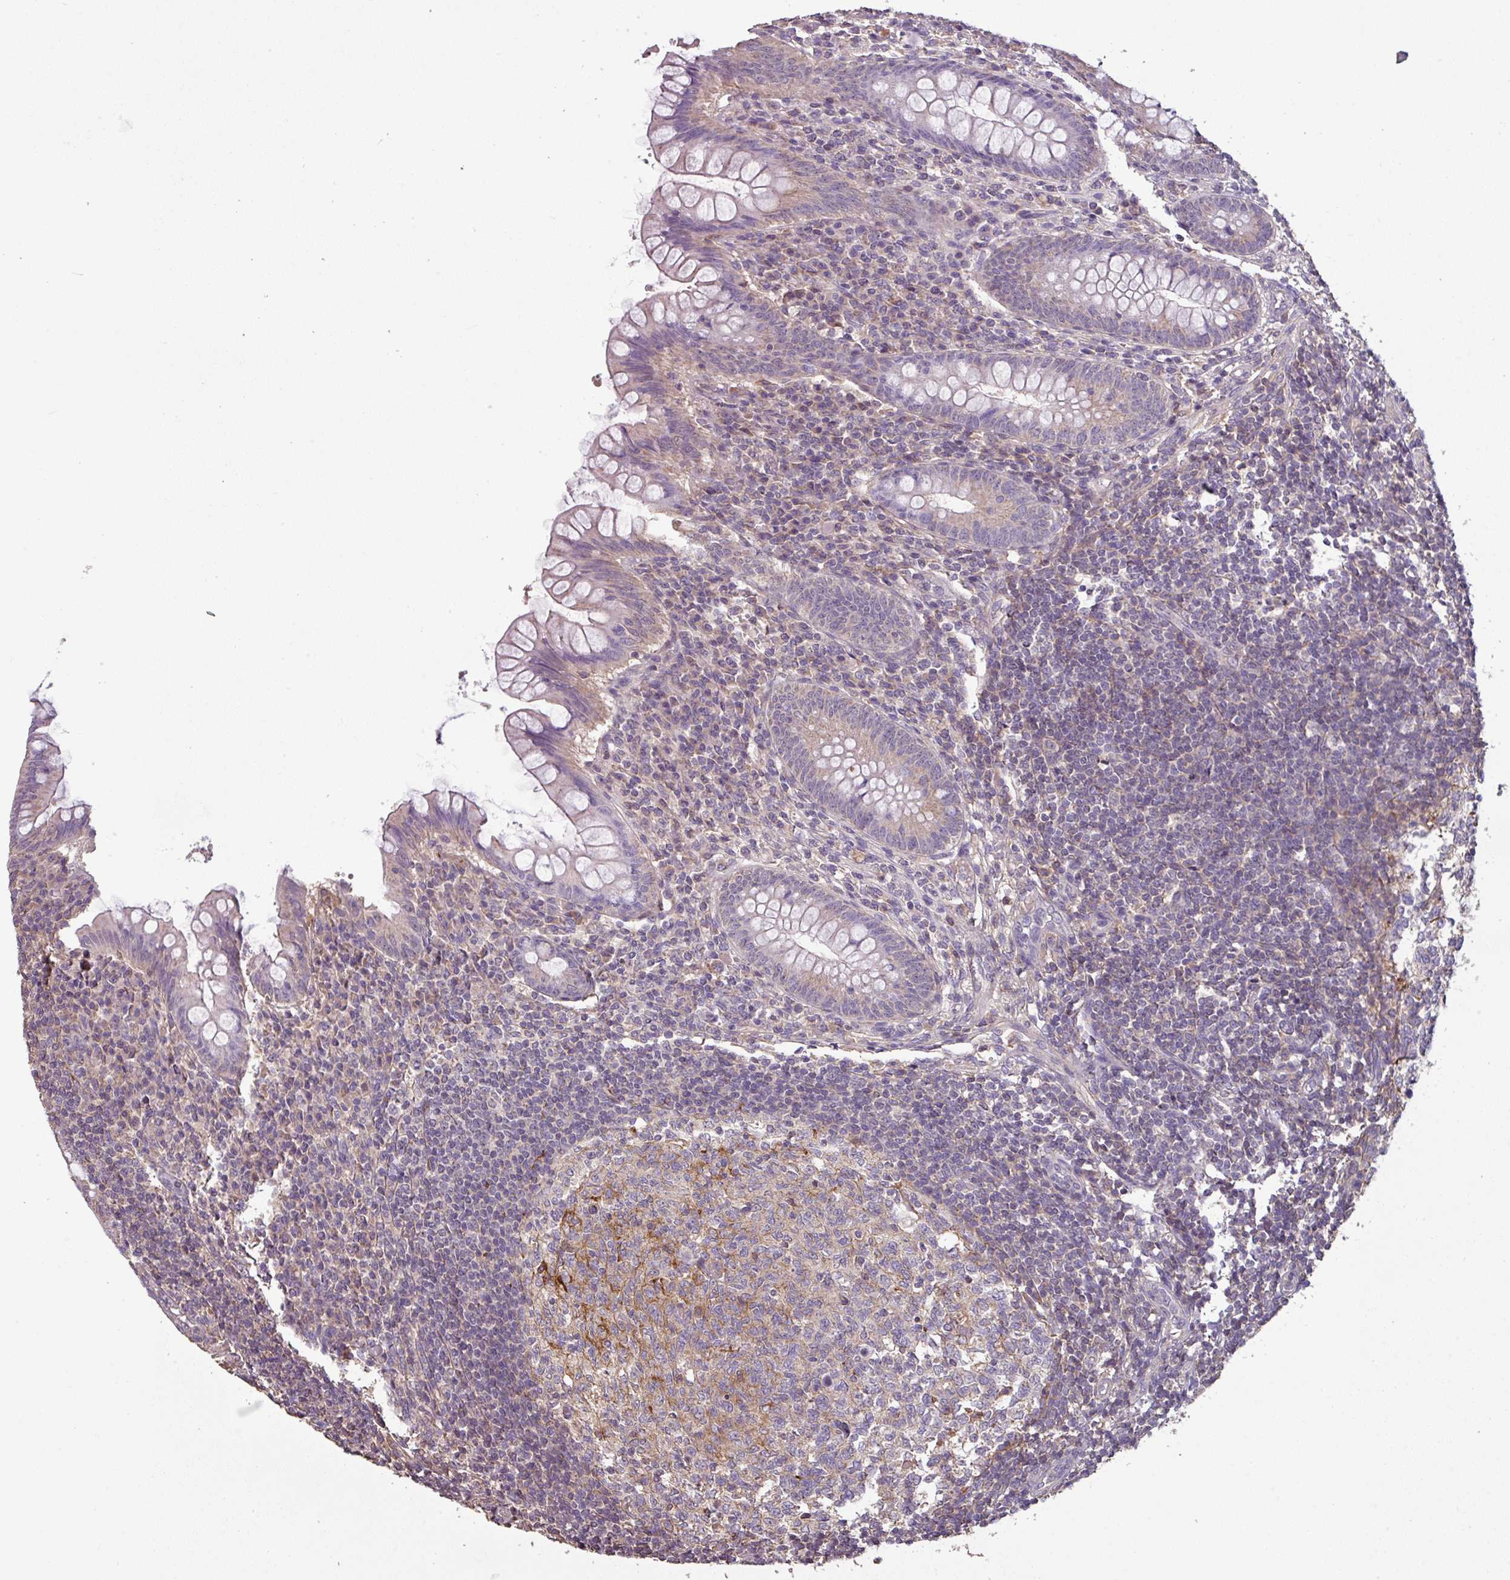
{"staining": {"intensity": "weak", "quantity": "<25%", "location": "cytoplasmic/membranous"}, "tissue": "appendix", "cell_type": "Glandular cells", "image_type": "normal", "snomed": [{"axis": "morphology", "description": "Normal tissue, NOS"}, {"axis": "topography", "description": "Appendix"}], "caption": "Immunohistochemistry histopathology image of benign appendix: human appendix stained with DAB (3,3'-diaminobenzidine) exhibits no significant protein positivity in glandular cells.", "gene": "ISLR", "patient": {"sex": "female", "age": 33}}